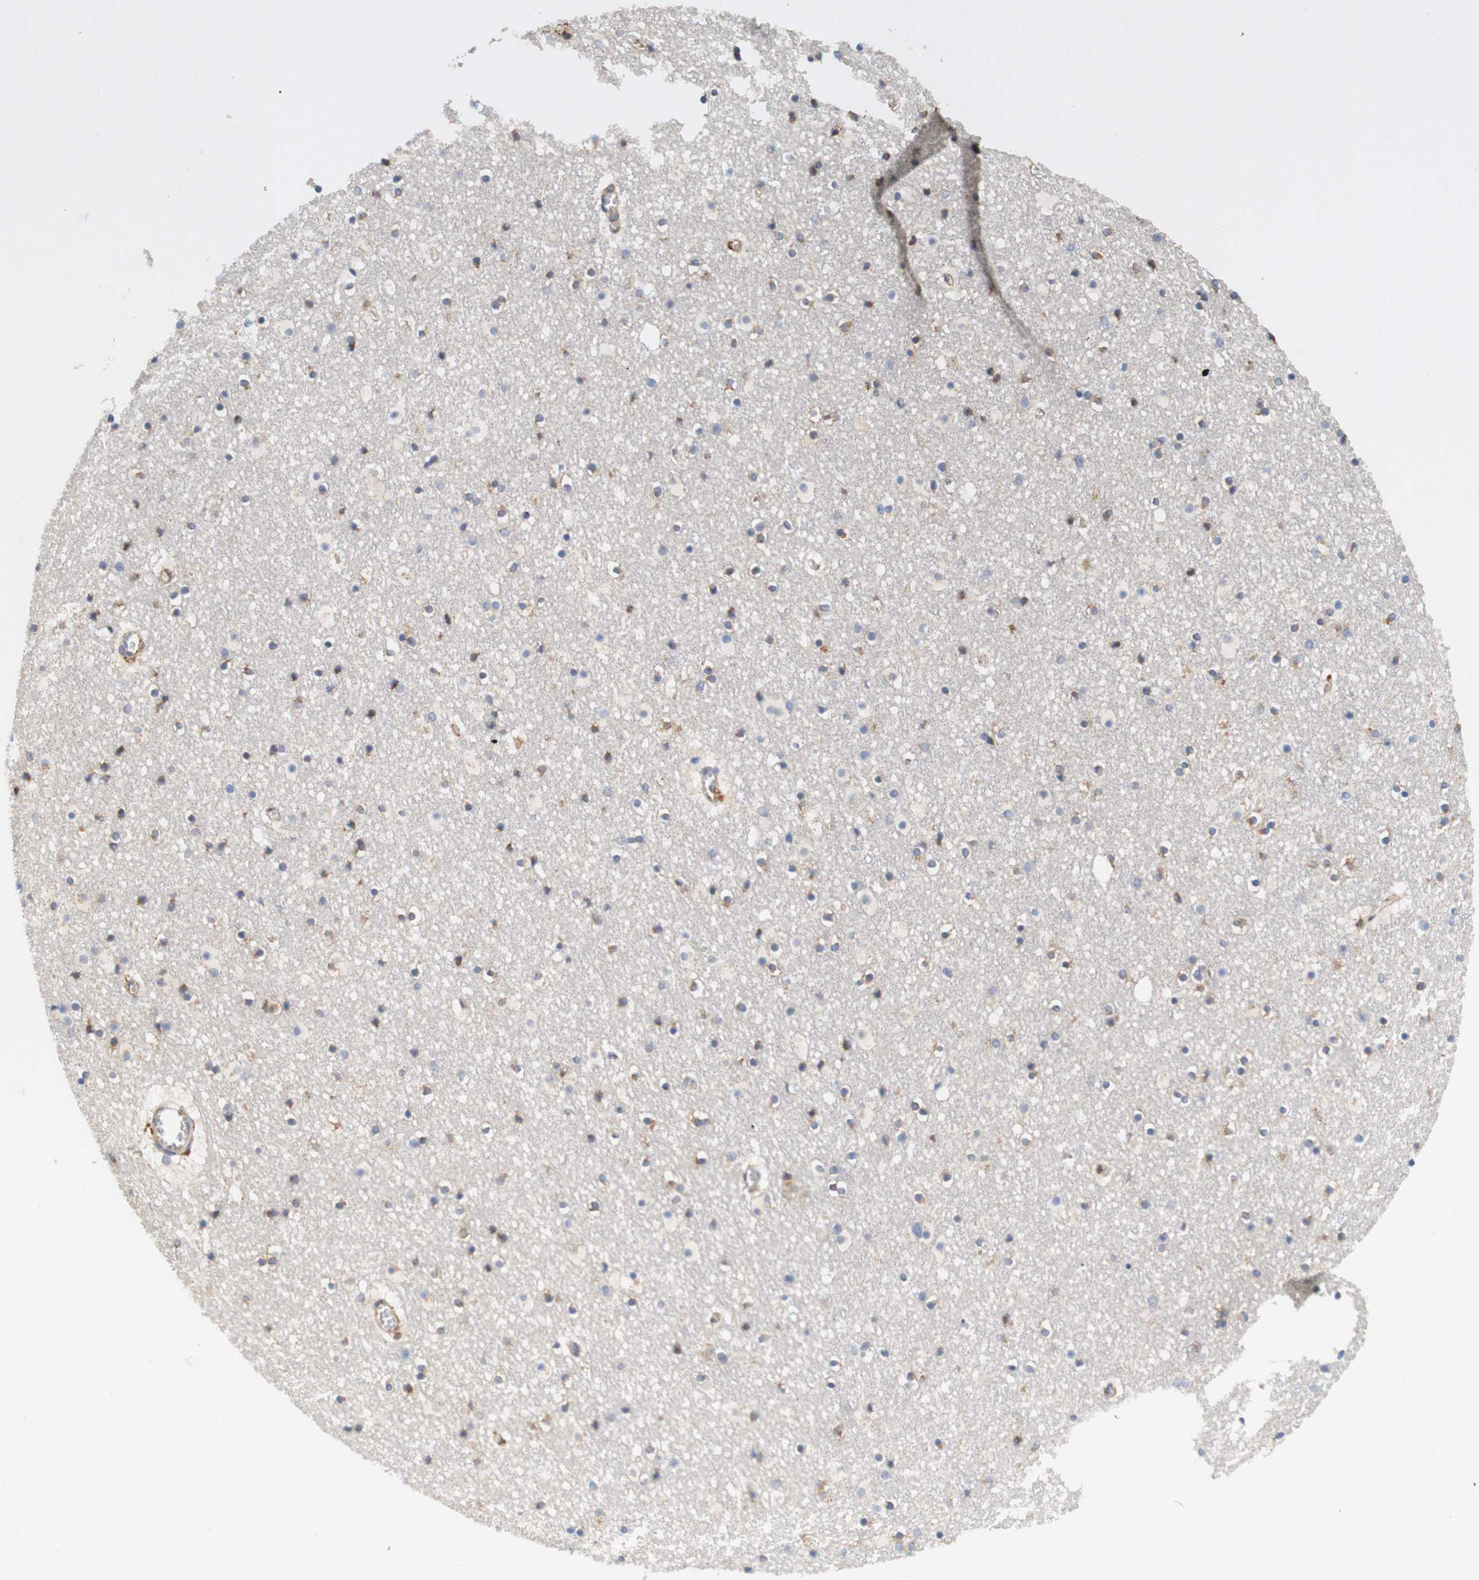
{"staining": {"intensity": "moderate", "quantity": "25%-75%", "location": "cytoplasmic/membranous"}, "tissue": "caudate", "cell_type": "Glial cells", "image_type": "normal", "snomed": [{"axis": "morphology", "description": "Normal tissue, NOS"}, {"axis": "topography", "description": "Lateral ventricle wall"}], "caption": "The histopathology image shows staining of benign caudate, revealing moderate cytoplasmic/membranous protein expression (brown color) within glial cells. The protein is shown in brown color, while the nuclei are stained blue.", "gene": "EIF2AK4", "patient": {"sex": "male", "age": 45}}